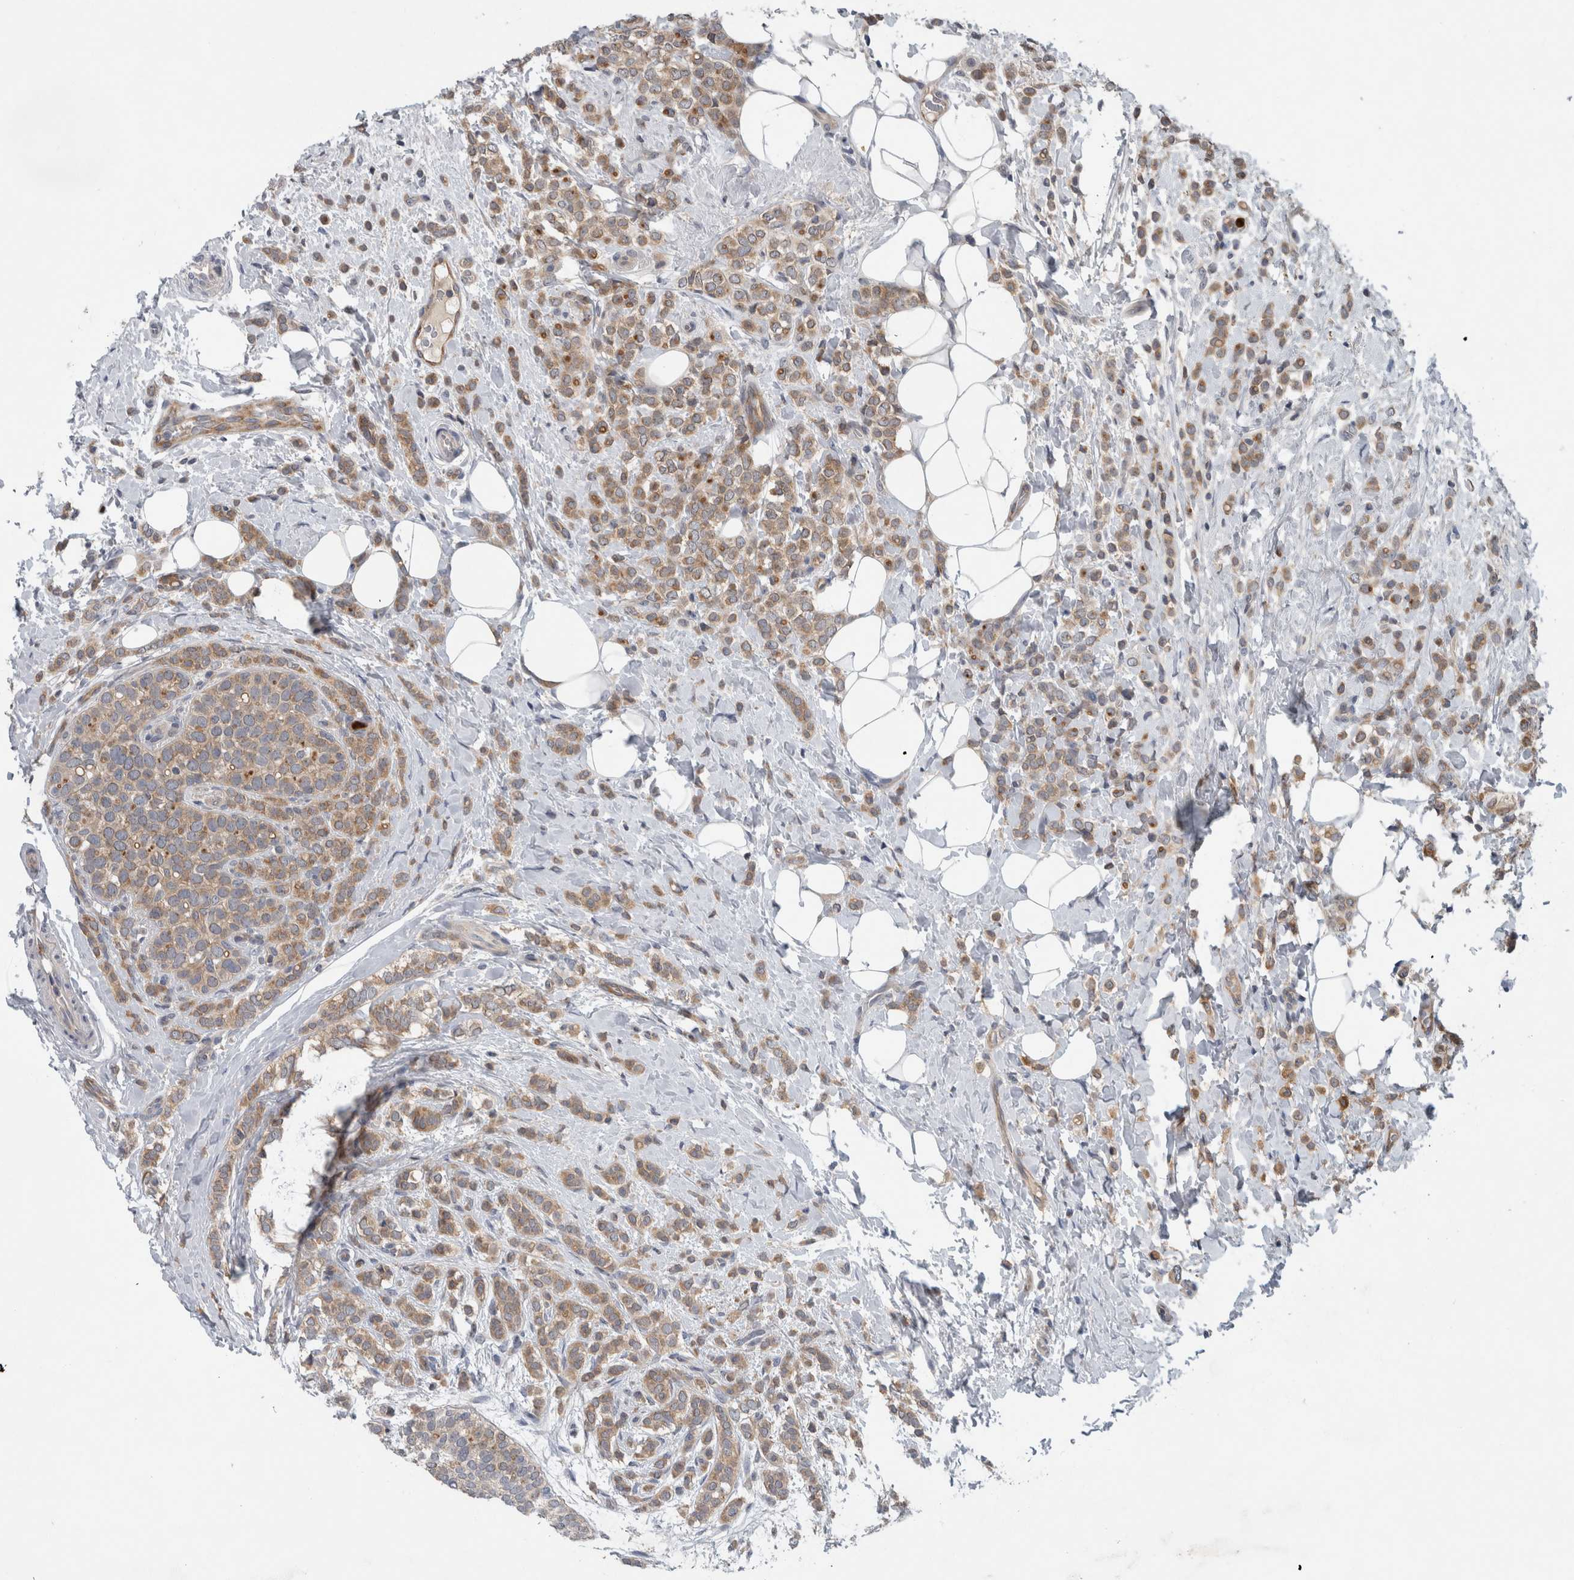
{"staining": {"intensity": "moderate", "quantity": ">75%", "location": "cytoplasmic/membranous"}, "tissue": "breast cancer", "cell_type": "Tumor cells", "image_type": "cancer", "snomed": [{"axis": "morphology", "description": "Lobular carcinoma"}, {"axis": "topography", "description": "Breast"}], "caption": "Human breast cancer stained with a protein marker demonstrates moderate staining in tumor cells.", "gene": "PDCD2", "patient": {"sex": "female", "age": 50}}